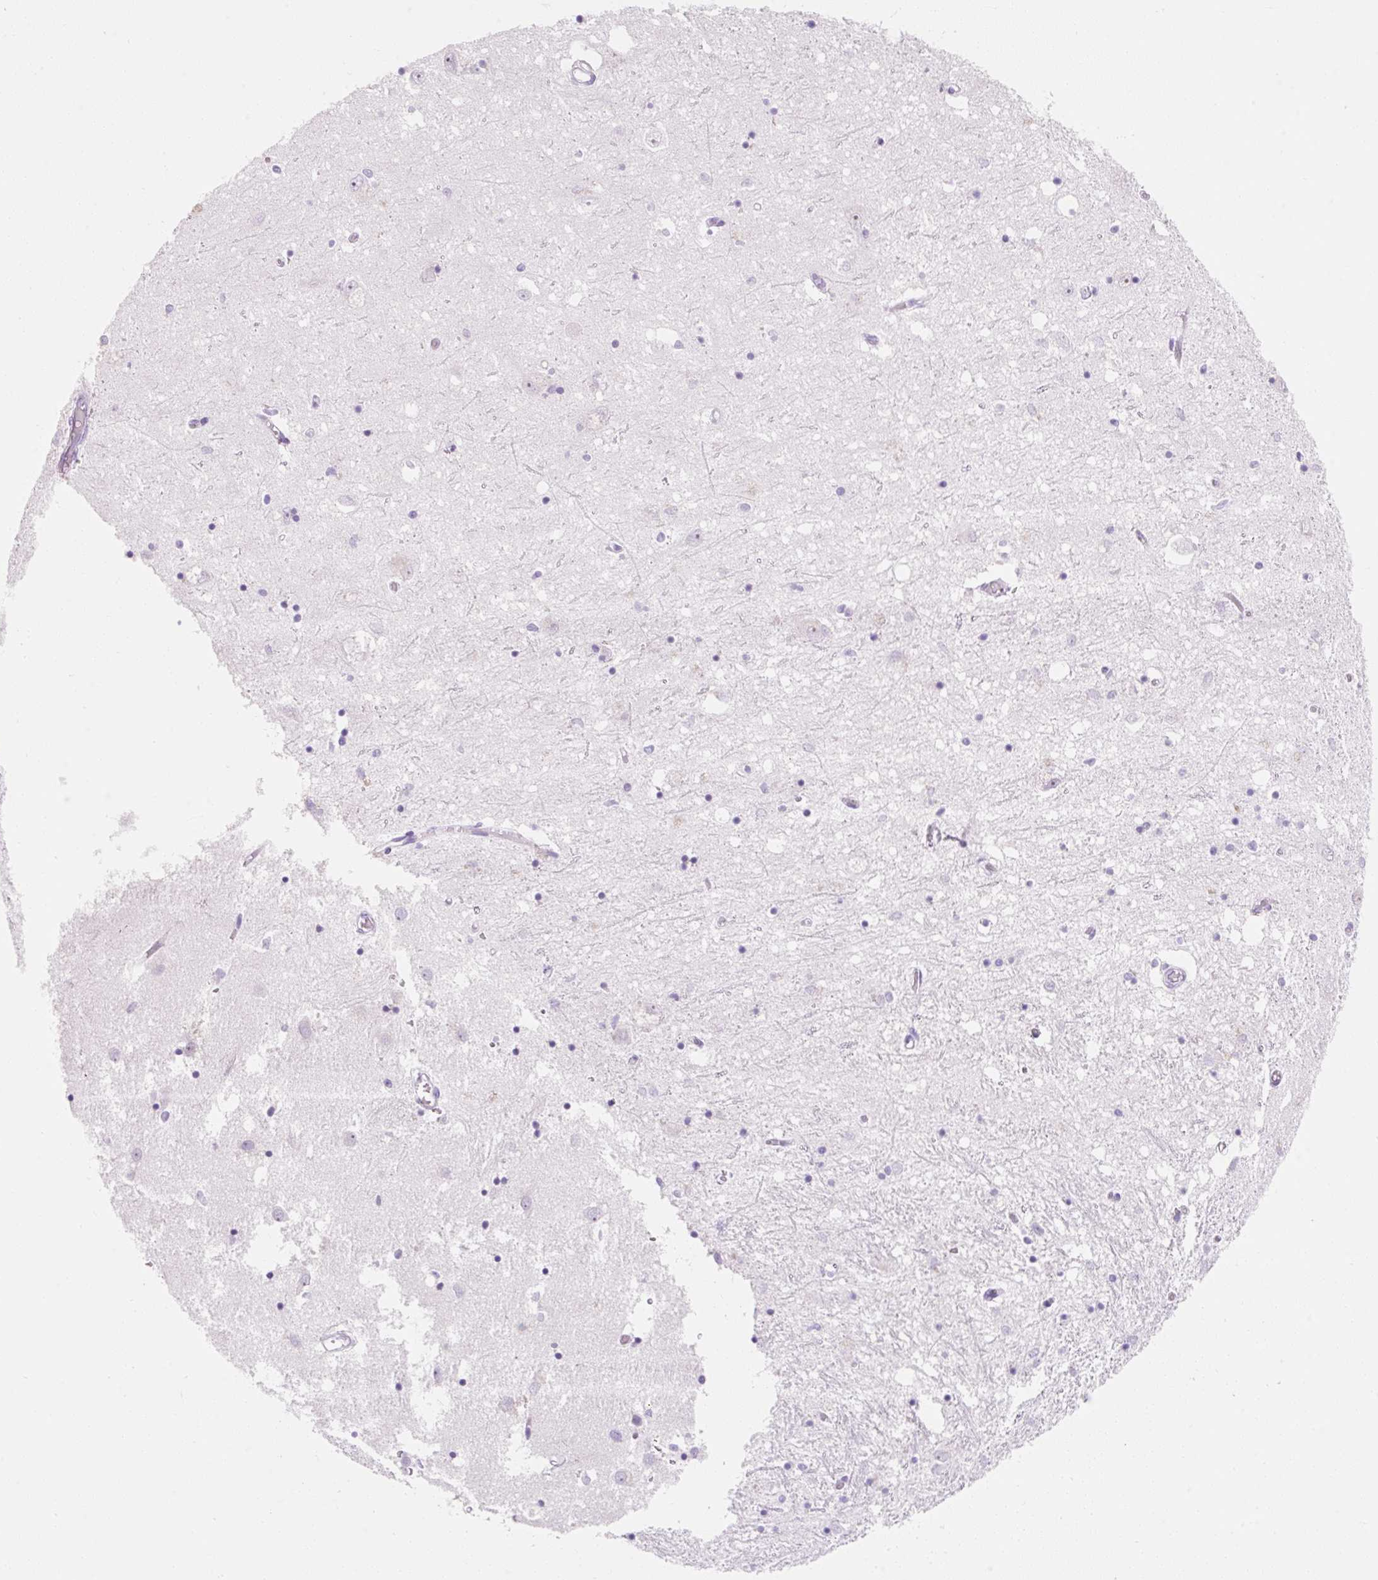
{"staining": {"intensity": "negative", "quantity": "none", "location": "none"}, "tissue": "caudate", "cell_type": "Glial cells", "image_type": "normal", "snomed": [{"axis": "morphology", "description": "Normal tissue, NOS"}, {"axis": "topography", "description": "Lateral ventricle wall"}], "caption": "High power microscopy micrograph of an IHC image of benign caudate, revealing no significant expression in glial cells. (DAB (3,3'-diaminobenzidine) IHC with hematoxylin counter stain).", "gene": "ZNF121", "patient": {"sex": "male", "age": 70}}